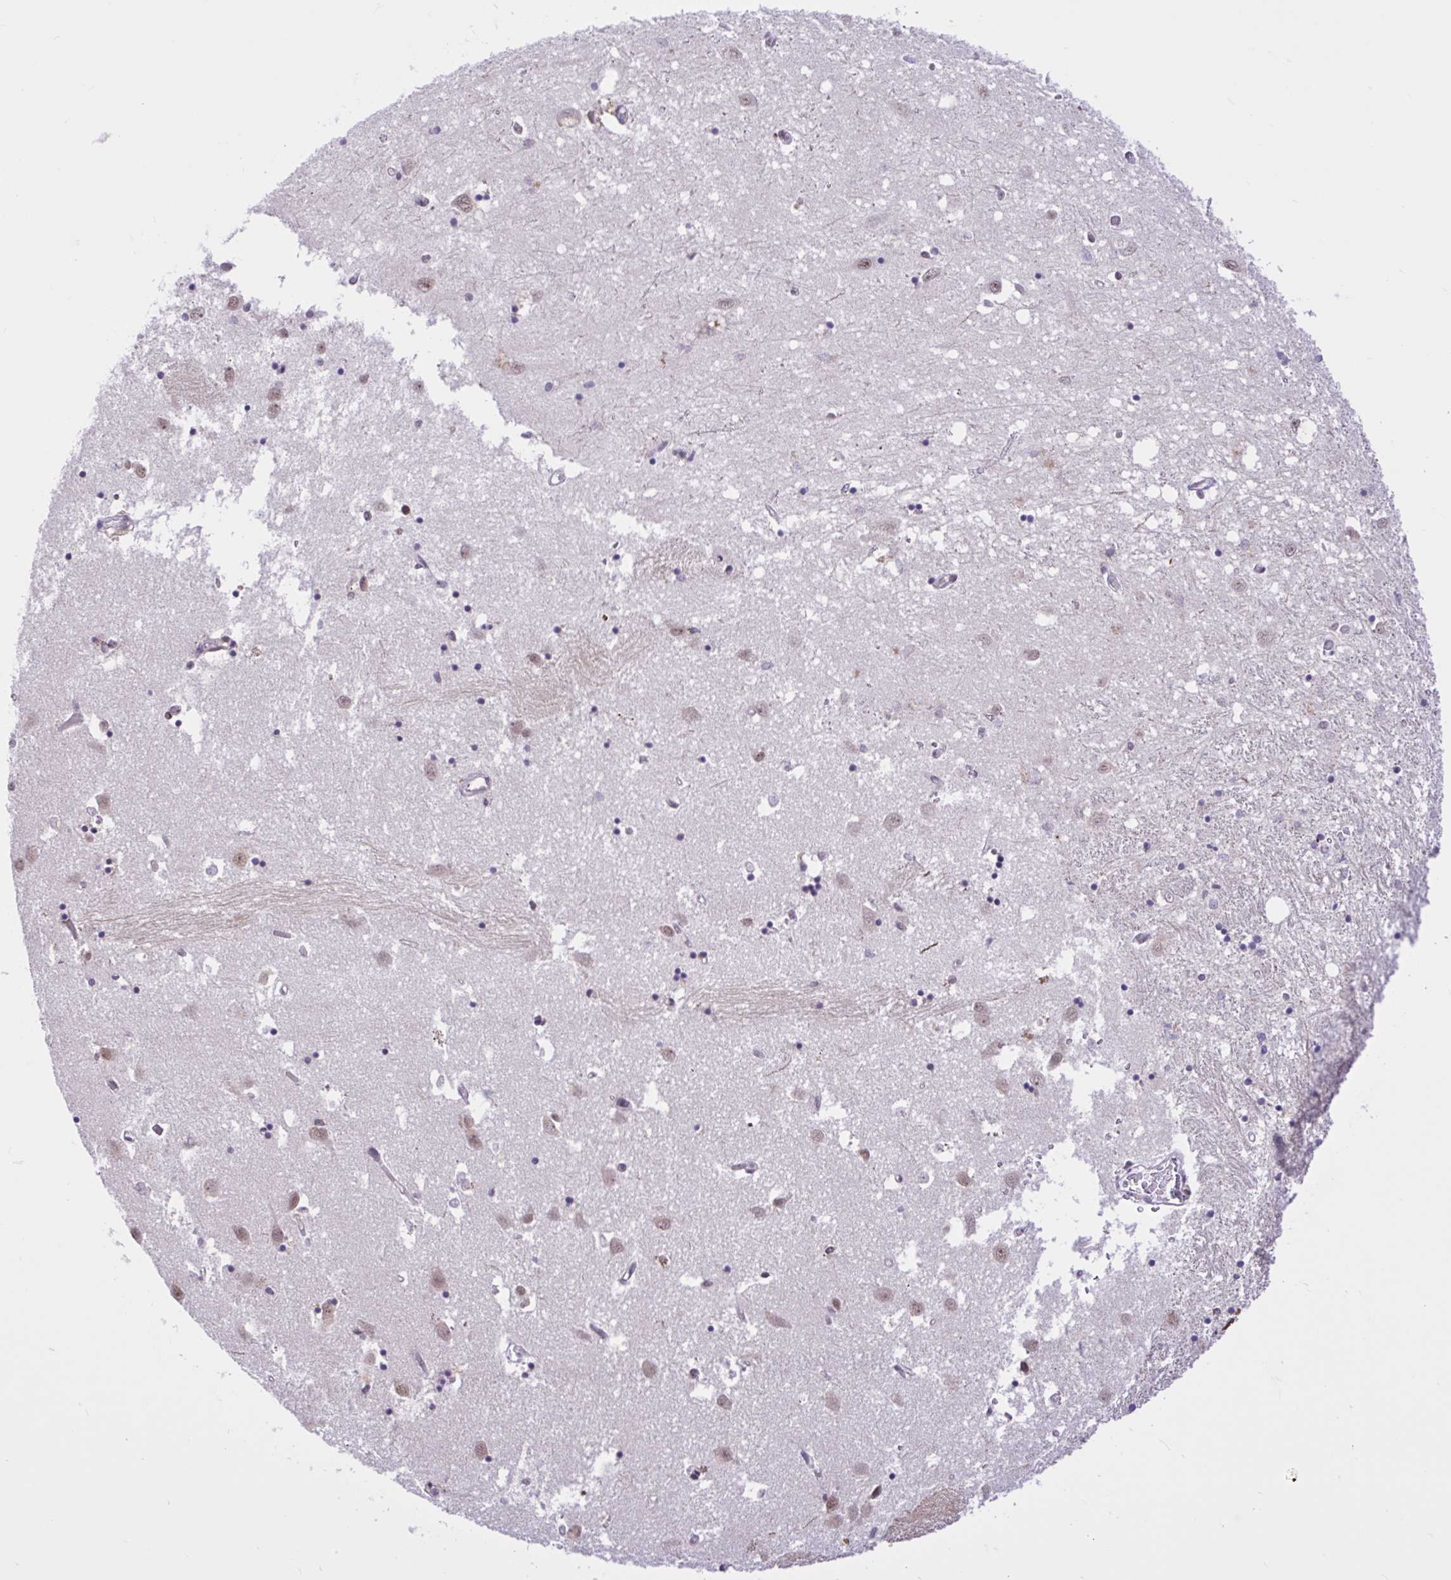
{"staining": {"intensity": "weak", "quantity": "25%-75%", "location": "nuclear"}, "tissue": "caudate", "cell_type": "Glial cells", "image_type": "normal", "snomed": [{"axis": "morphology", "description": "Normal tissue, NOS"}, {"axis": "topography", "description": "Lateral ventricle wall"}], "caption": "Glial cells show low levels of weak nuclear staining in approximately 25%-75% of cells in unremarkable caudate.", "gene": "CCDC12", "patient": {"sex": "male", "age": 70}}